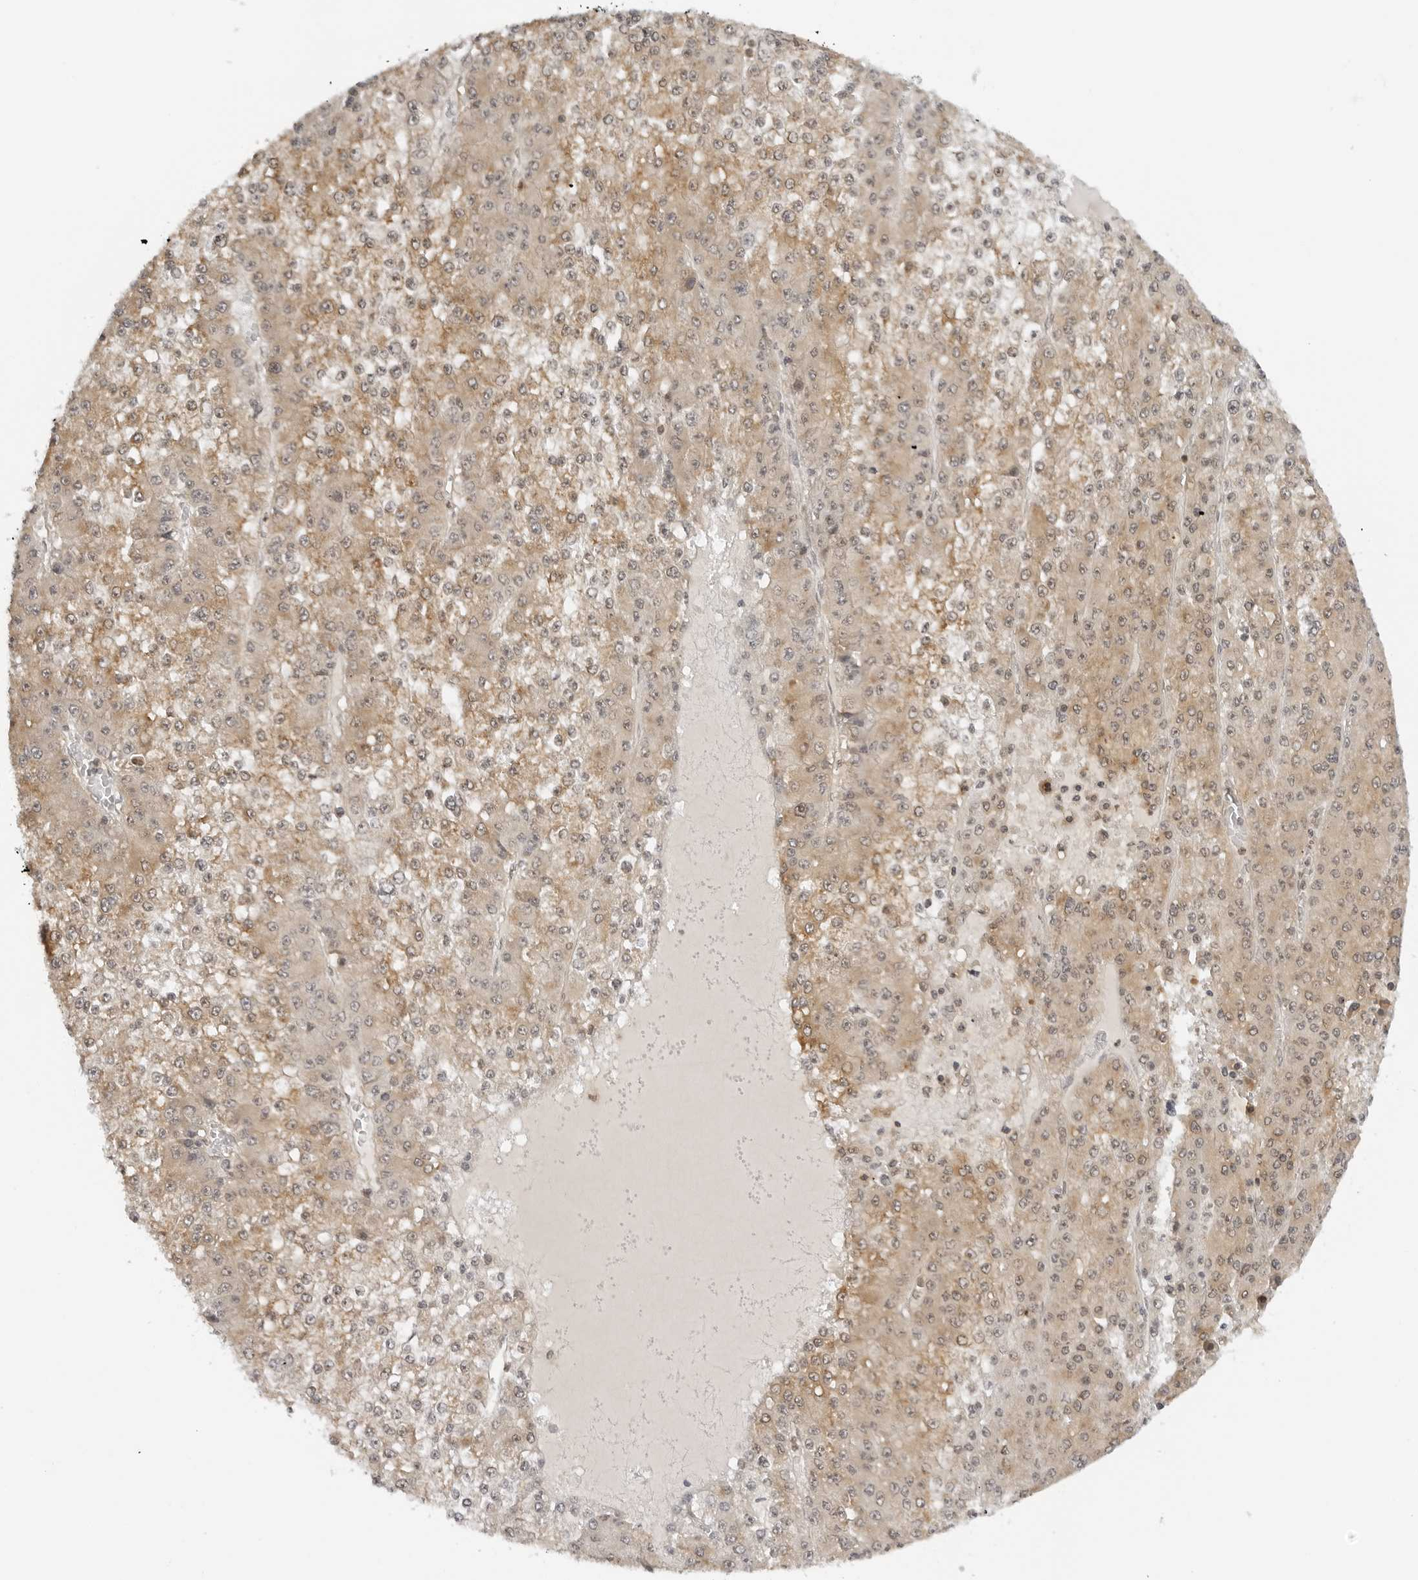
{"staining": {"intensity": "weak", "quantity": ">75%", "location": "cytoplasmic/membranous"}, "tissue": "liver cancer", "cell_type": "Tumor cells", "image_type": "cancer", "snomed": [{"axis": "morphology", "description": "Carcinoma, Hepatocellular, NOS"}, {"axis": "topography", "description": "Liver"}], "caption": "A brown stain labels weak cytoplasmic/membranous staining of a protein in human liver cancer tumor cells.", "gene": "MAP2K5", "patient": {"sex": "female", "age": 73}}